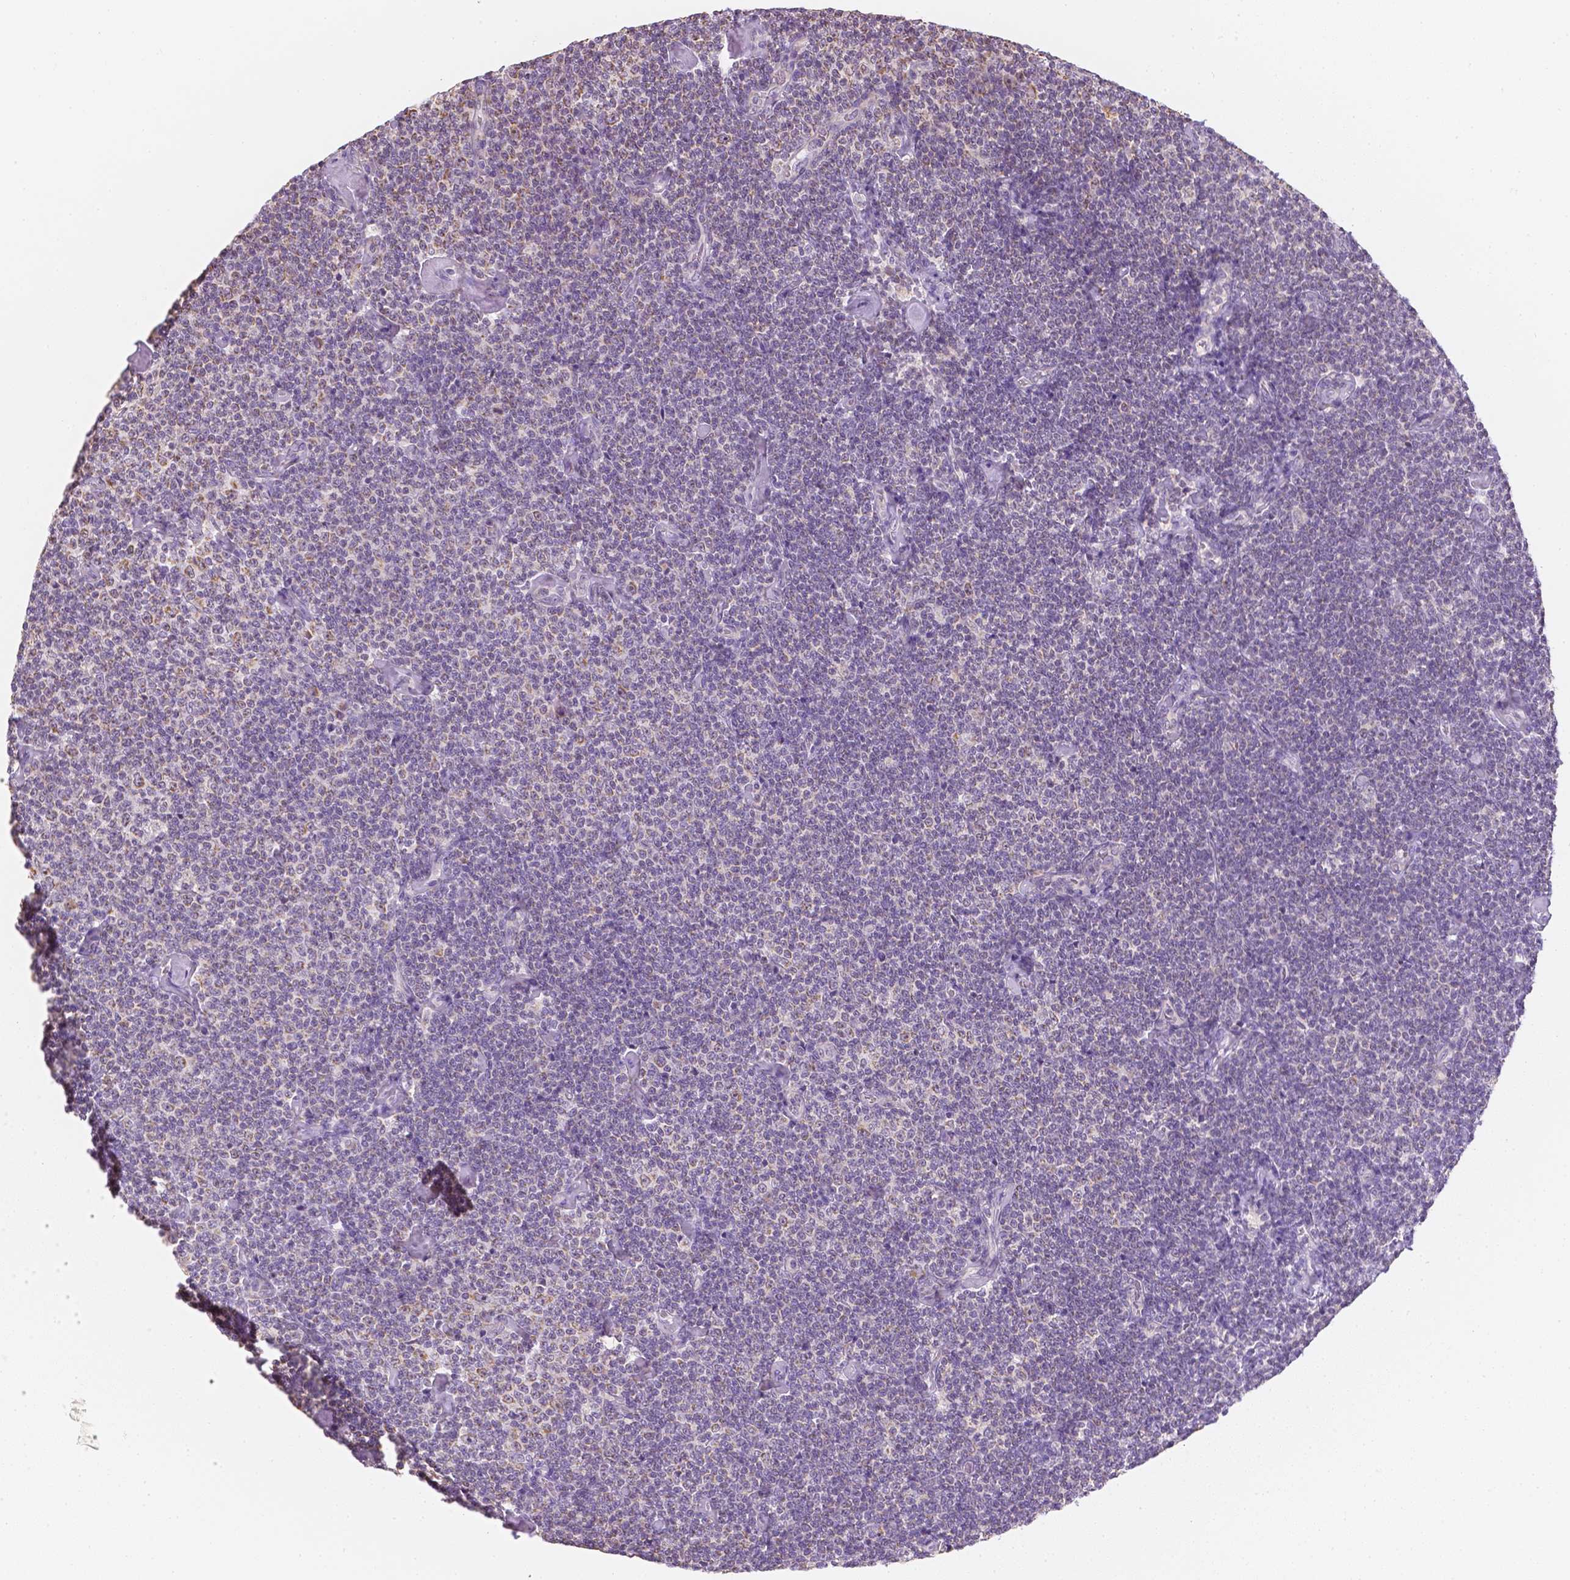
{"staining": {"intensity": "negative", "quantity": "none", "location": "none"}, "tissue": "lymphoma", "cell_type": "Tumor cells", "image_type": "cancer", "snomed": [{"axis": "morphology", "description": "Malignant lymphoma, non-Hodgkin's type, Low grade"}, {"axis": "topography", "description": "Lymph node"}], "caption": "Immunohistochemistry photomicrograph of neoplastic tissue: malignant lymphoma, non-Hodgkin's type (low-grade) stained with DAB (3,3'-diaminobenzidine) exhibits no significant protein expression in tumor cells.", "gene": "NVL", "patient": {"sex": "male", "age": 81}}